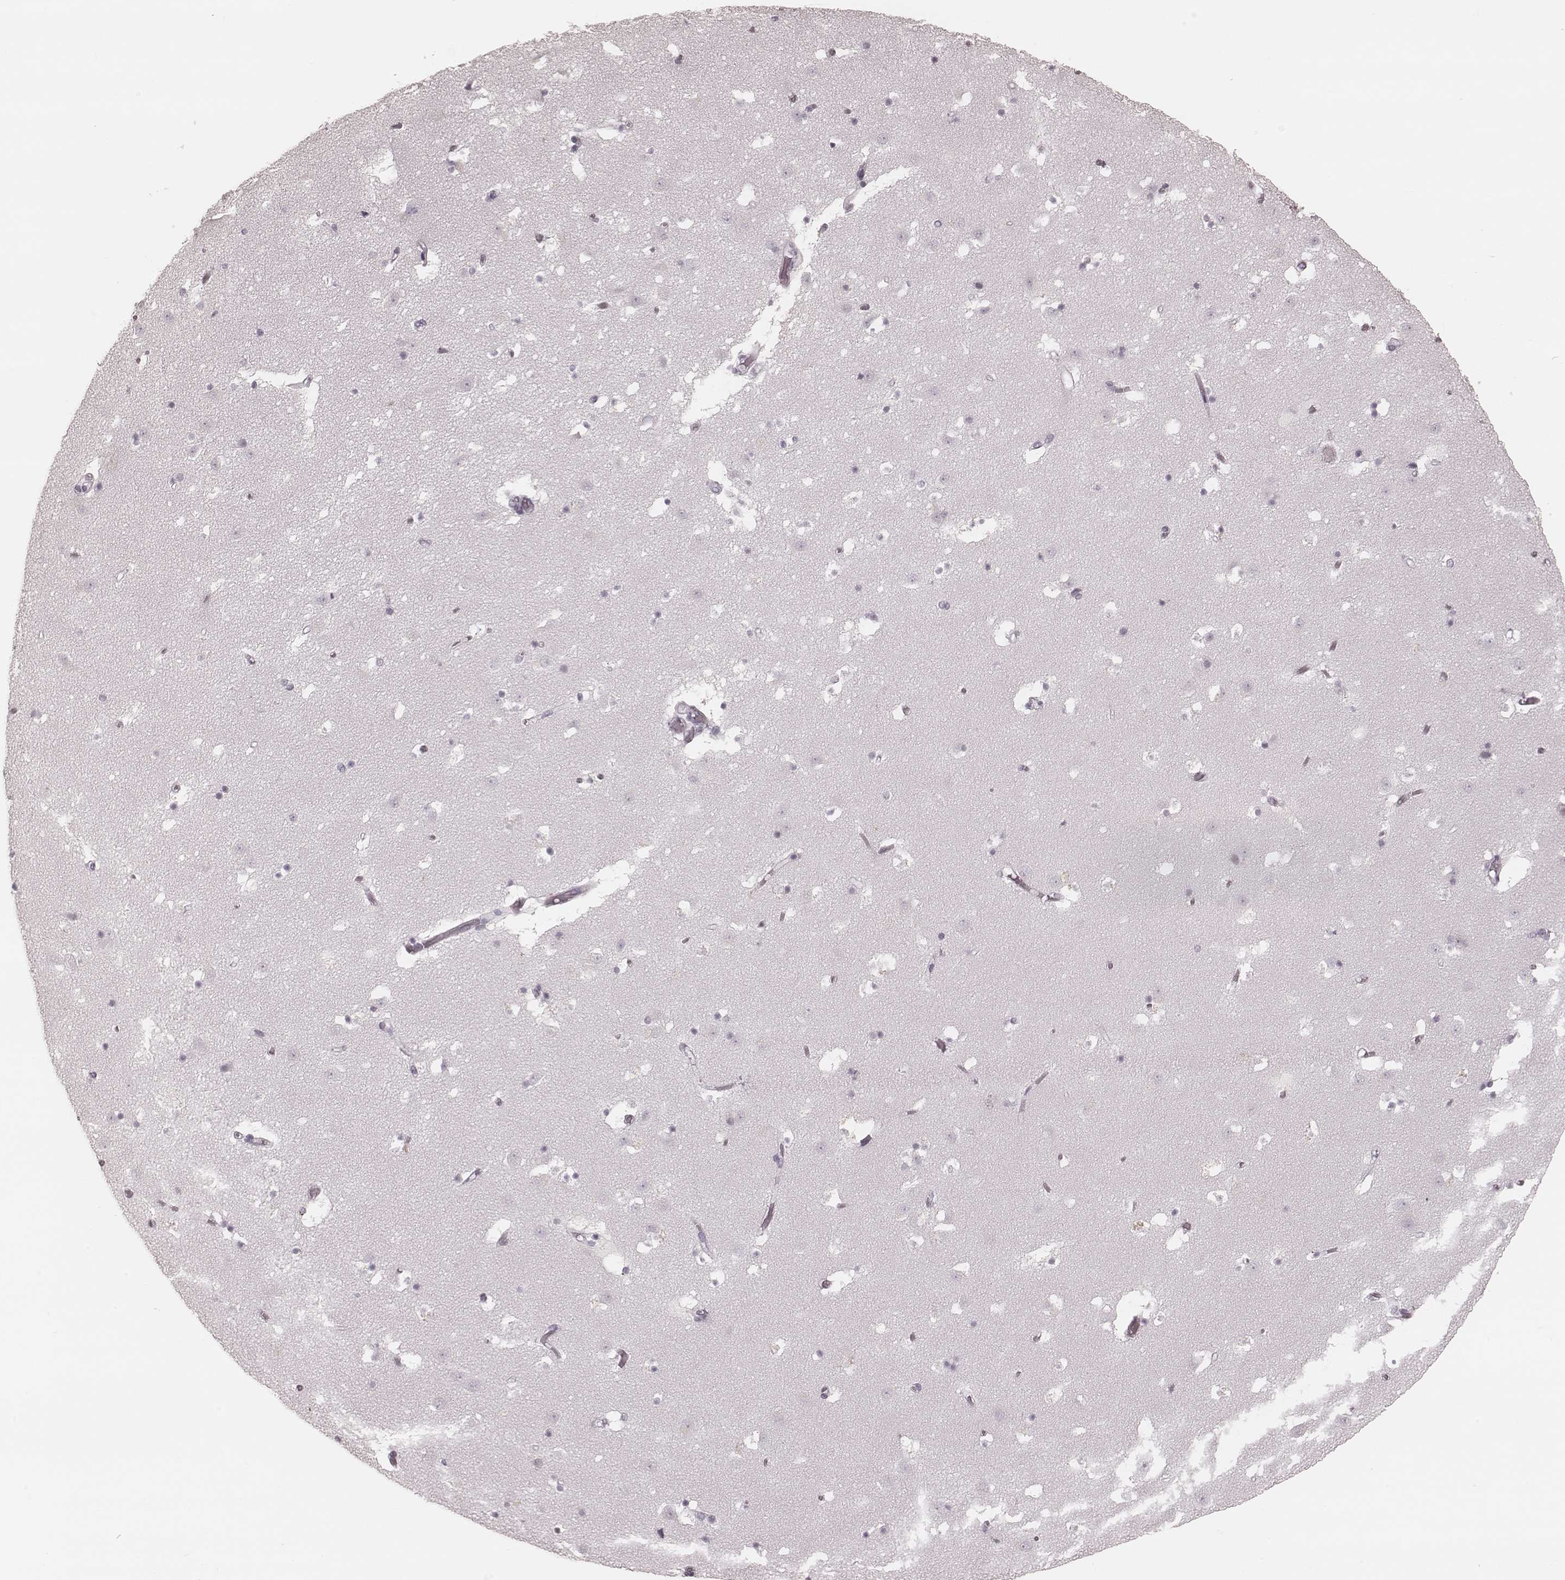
{"staining": {"intensity": "negative", "quantity": "none", "location": "none"}, "tissue": "caudate", "cell_type": "Glial cells", "image_type": "normal", "snomed": [{"axis": "morphology", "description": "Normal tissue, NOS"}, {"axis": "topography", "description": "Lateral ventricle wall"}], "caption": "This is an immunohistochemistry (IHC) micrograph of unremarkable caudate. There is no positivity in glial cells.", "gene": "KRT74", "patient": {"sex": "female", "age": 42}}